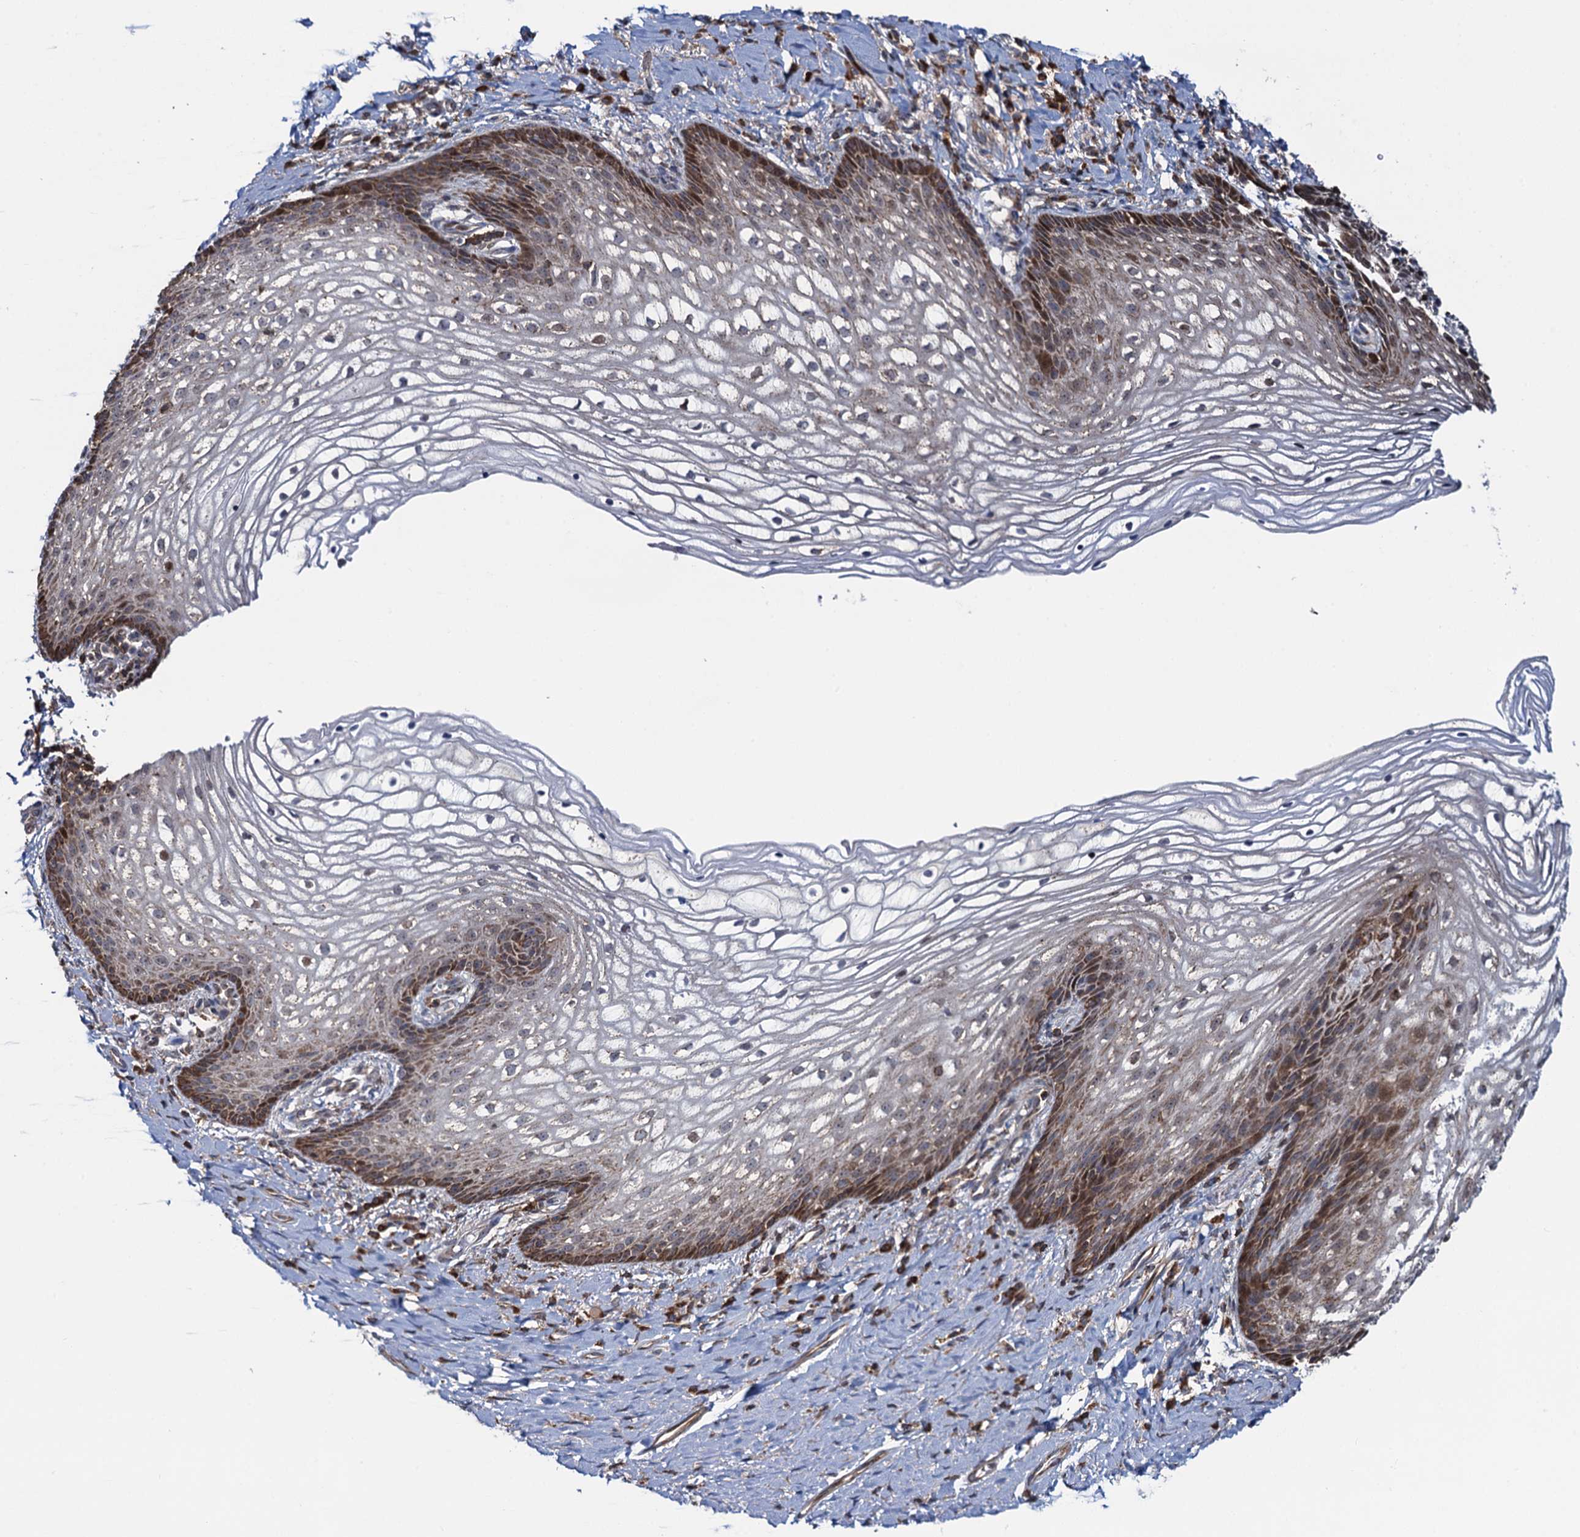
{"staining": {"intensity": "moderate", "quantity": "25%-75%", "location": "cytoplasmic/membranous"}, "tissue": "vagina", "cell_type": "Squamous epithelial cells", "image_type": "normal", "snomed": [{"axis": "morphology", "description": "Normal tissue, NOS"}, {"axis": "topography", "description": "Vagina"}], "caption": "Moderate cytoplasmic/membranous positivity for a protein is identified in about 25%-75% of squamous epithelial cells of unremarkable vagina using IHC.", "gene": "CCDC102A", "patient": {"sex": "female", "age": 60}}